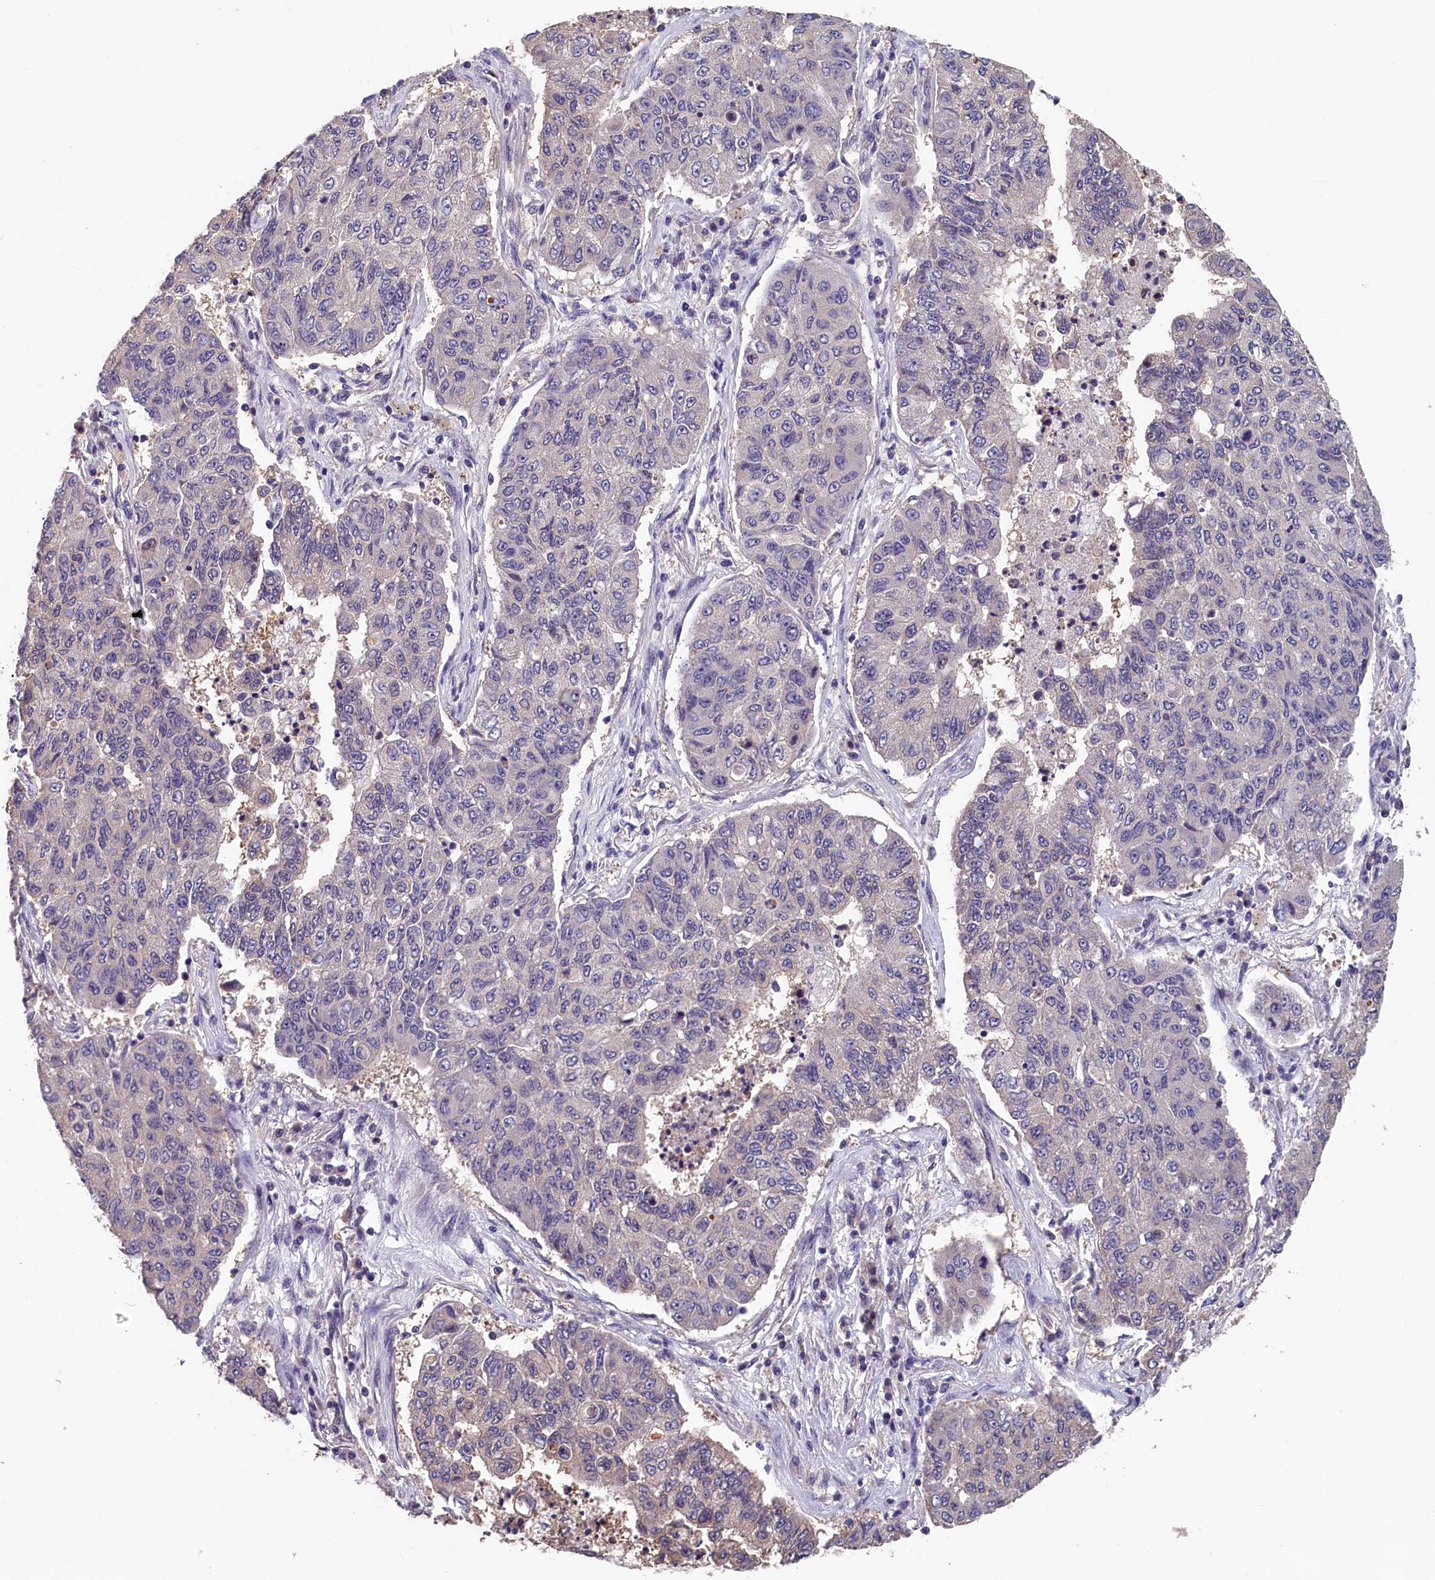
{"staining": {"intensity": "negative", "quantity": "none", "location": "none"}, "tissue": "lung cancer", "cell_type": "Tumor cells", "image_type": "cancer", "snomed": [{"axis": "morphology", "description": "Squamous cell carcinoma, NOS"}, {"axis": "topography", "description": "Lung"}], "caption": "There is no significant positivity in tumor cells of lung cancer.", "gene": "TMEM116", "patient": {"sex": "male", "age": 74}}